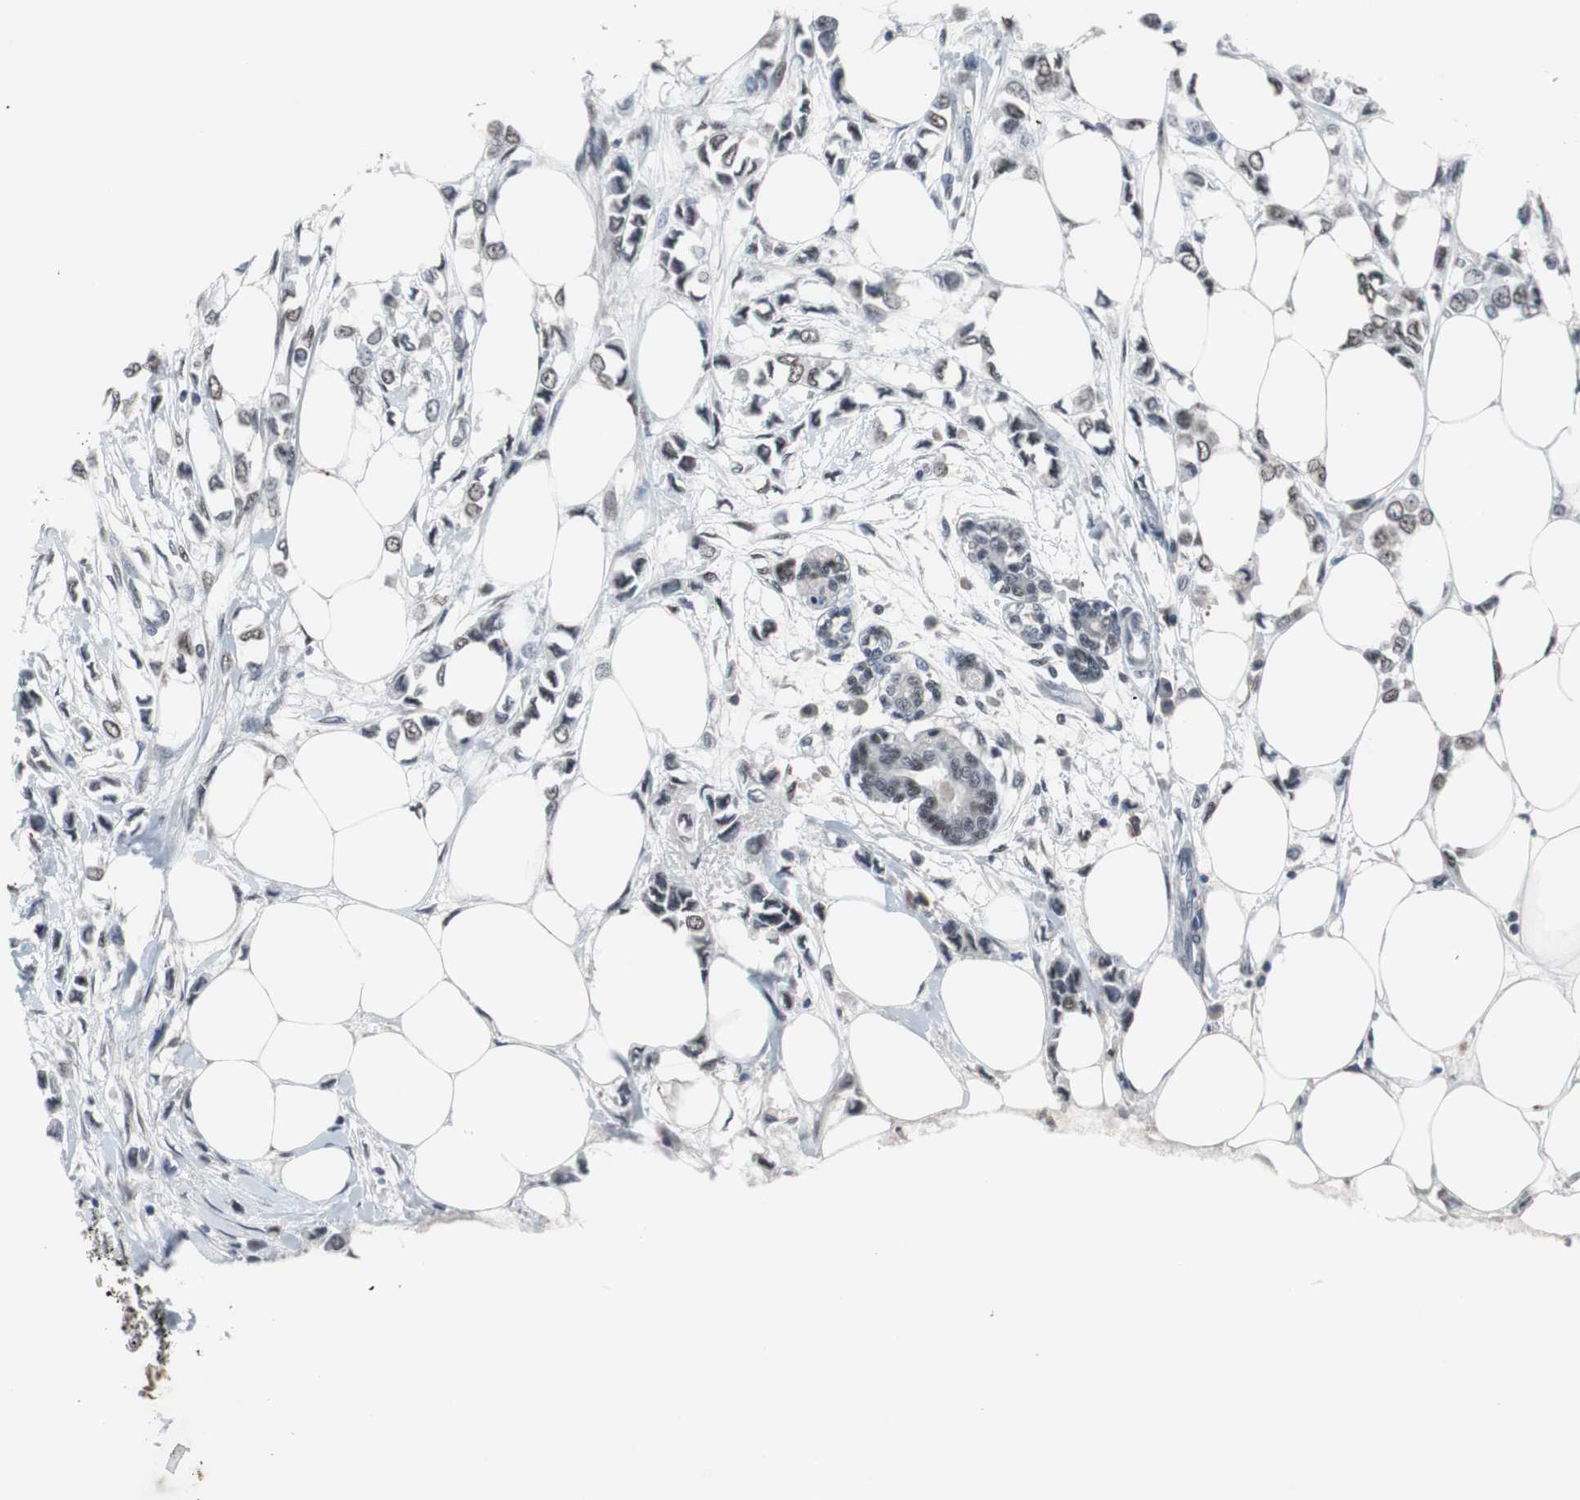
{"staining": {"intensity": "moderate", "quantity": ">75%", "location": "nuclear"}, "tissue": "breast cancer", "cell_type": "Tumor cells", "image_type": "cancer", "snomed": [{"axis": "morphology", "description": "Lobular carcinoma"}, {"axis": "topography", "description": "Breast"}], "caption": "Breast lobular carcinoma stained with a brown dye exhibits moderate nuclear positive expression in about >75% of tumor cells.", "gene": "FOXP4", "patient": {"sex": "female", "age": 51}}